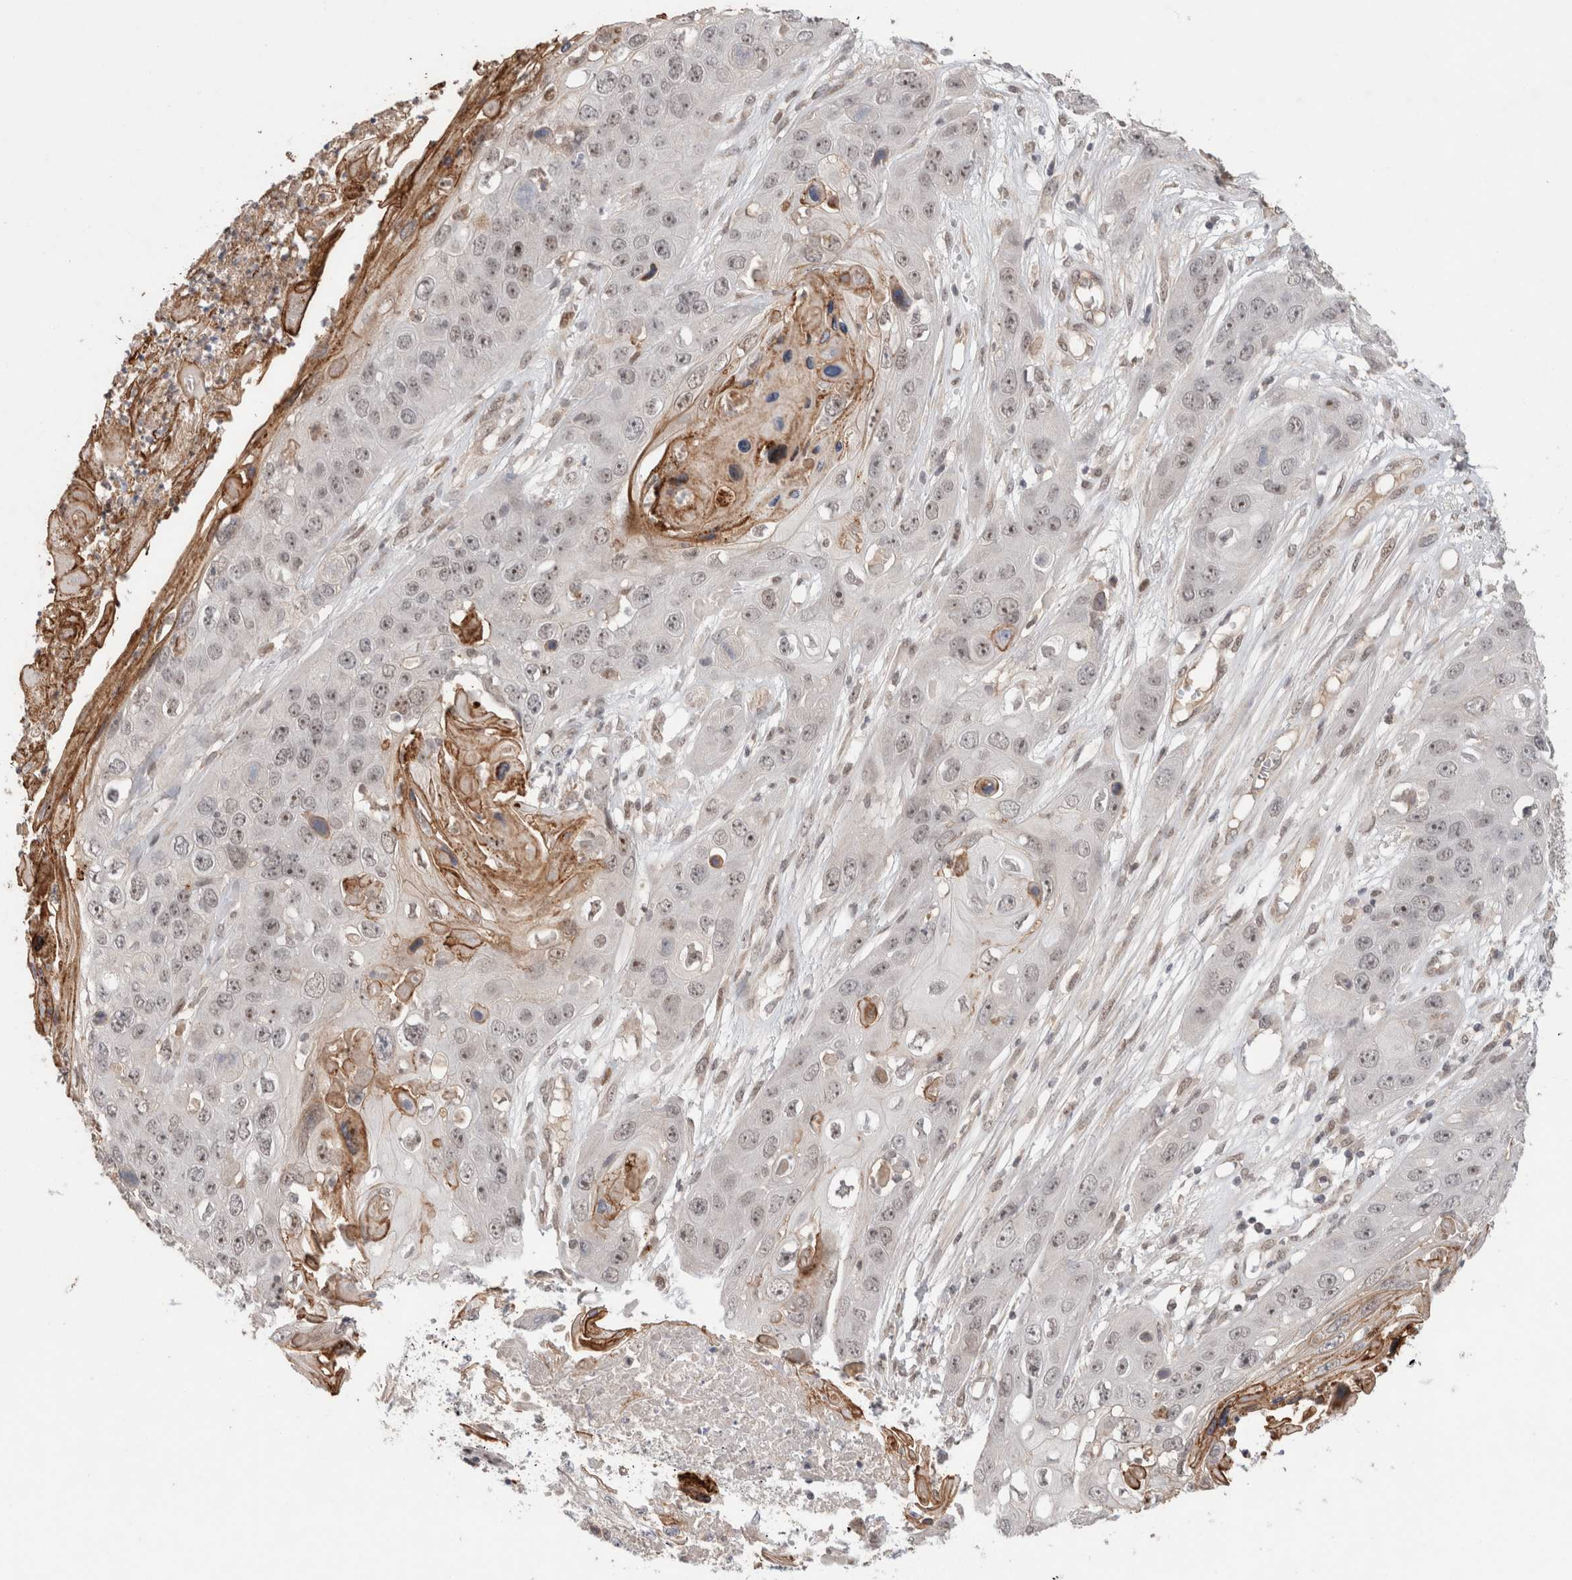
{"staining": {"intensity": "weak", "quantity": ">75%", "location": "nuclear"}, "tissue": "skin cancer", "cell_type": "Tumor cells", "image_type": "cancer", "snomed": [{"axis": "morphology", "description": "Squamous cell carcinoma, NOS"}, {"axis": "topography", "description": "Skin"}], "caption": "Protein expression by immunohistochemistry (IHC) demonstrates weak nuclear positivity in approximately >75% of tumor cells in squamous cell carcinoma (skin).", "gene": "SYDE2", "patient": {"sex": "male", "age": 55}}